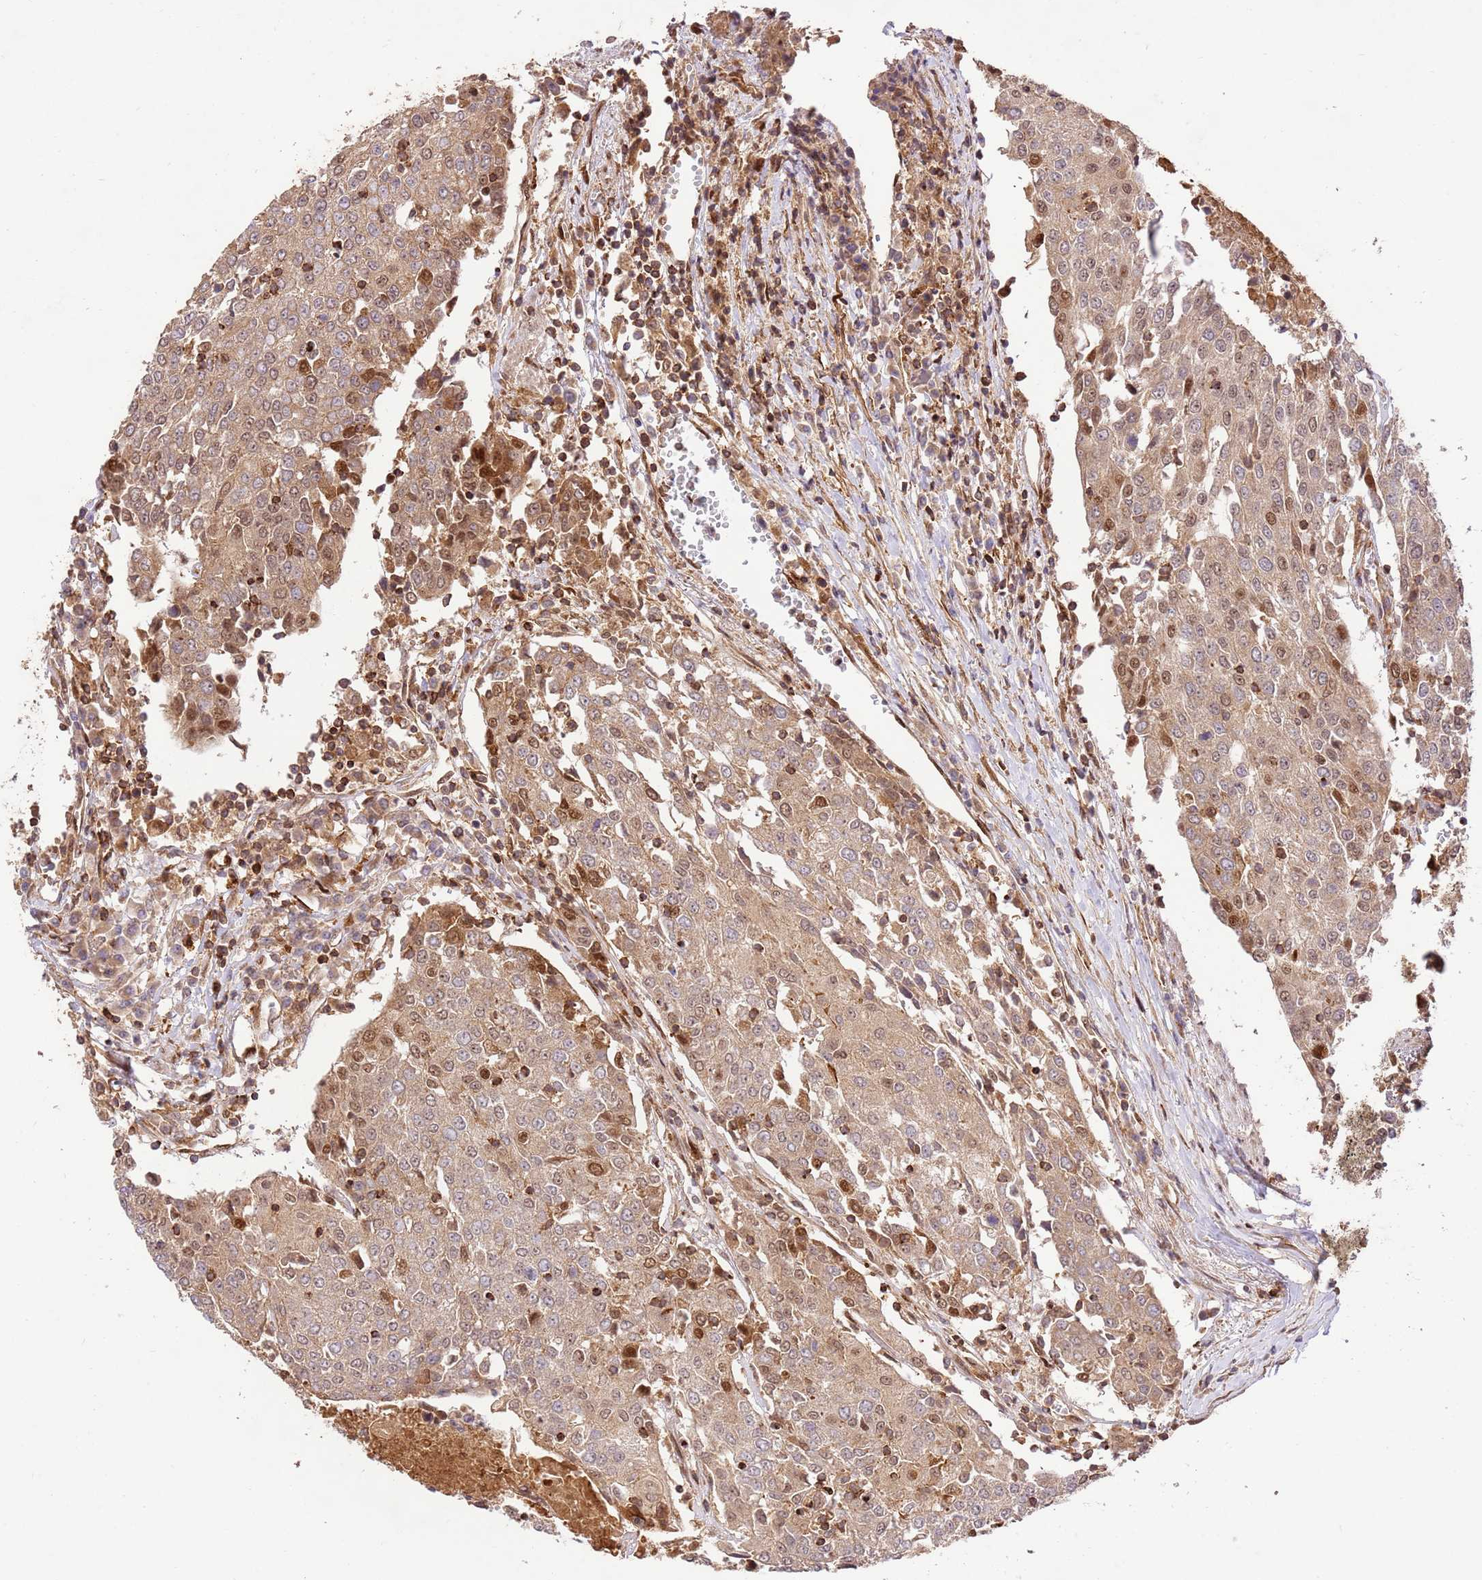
{"staining": {"intensity": "weak", "quantity": "25%-75%", "location": "cytoplasmic/membranous"}, "tissue": "urothelial cancer", "cell_type": "Tumor cells", "image_type": "cancer", "snomed": [{"axis": "morphology", "description": "Urothelial carcinoma, High grade"}, {"axis": "topography", "description": "Urinary bladder"}], "caption": "This histopathology image displays immunohistochemistry (IHC) staining of high-grade urothelial carcinoma, with low weak cytoplasmic/membranous positivity in approximately 25%-75% of tumor cells.", "gene": "KATNAL2", "patient": {"sex": "female", "age": 85}}